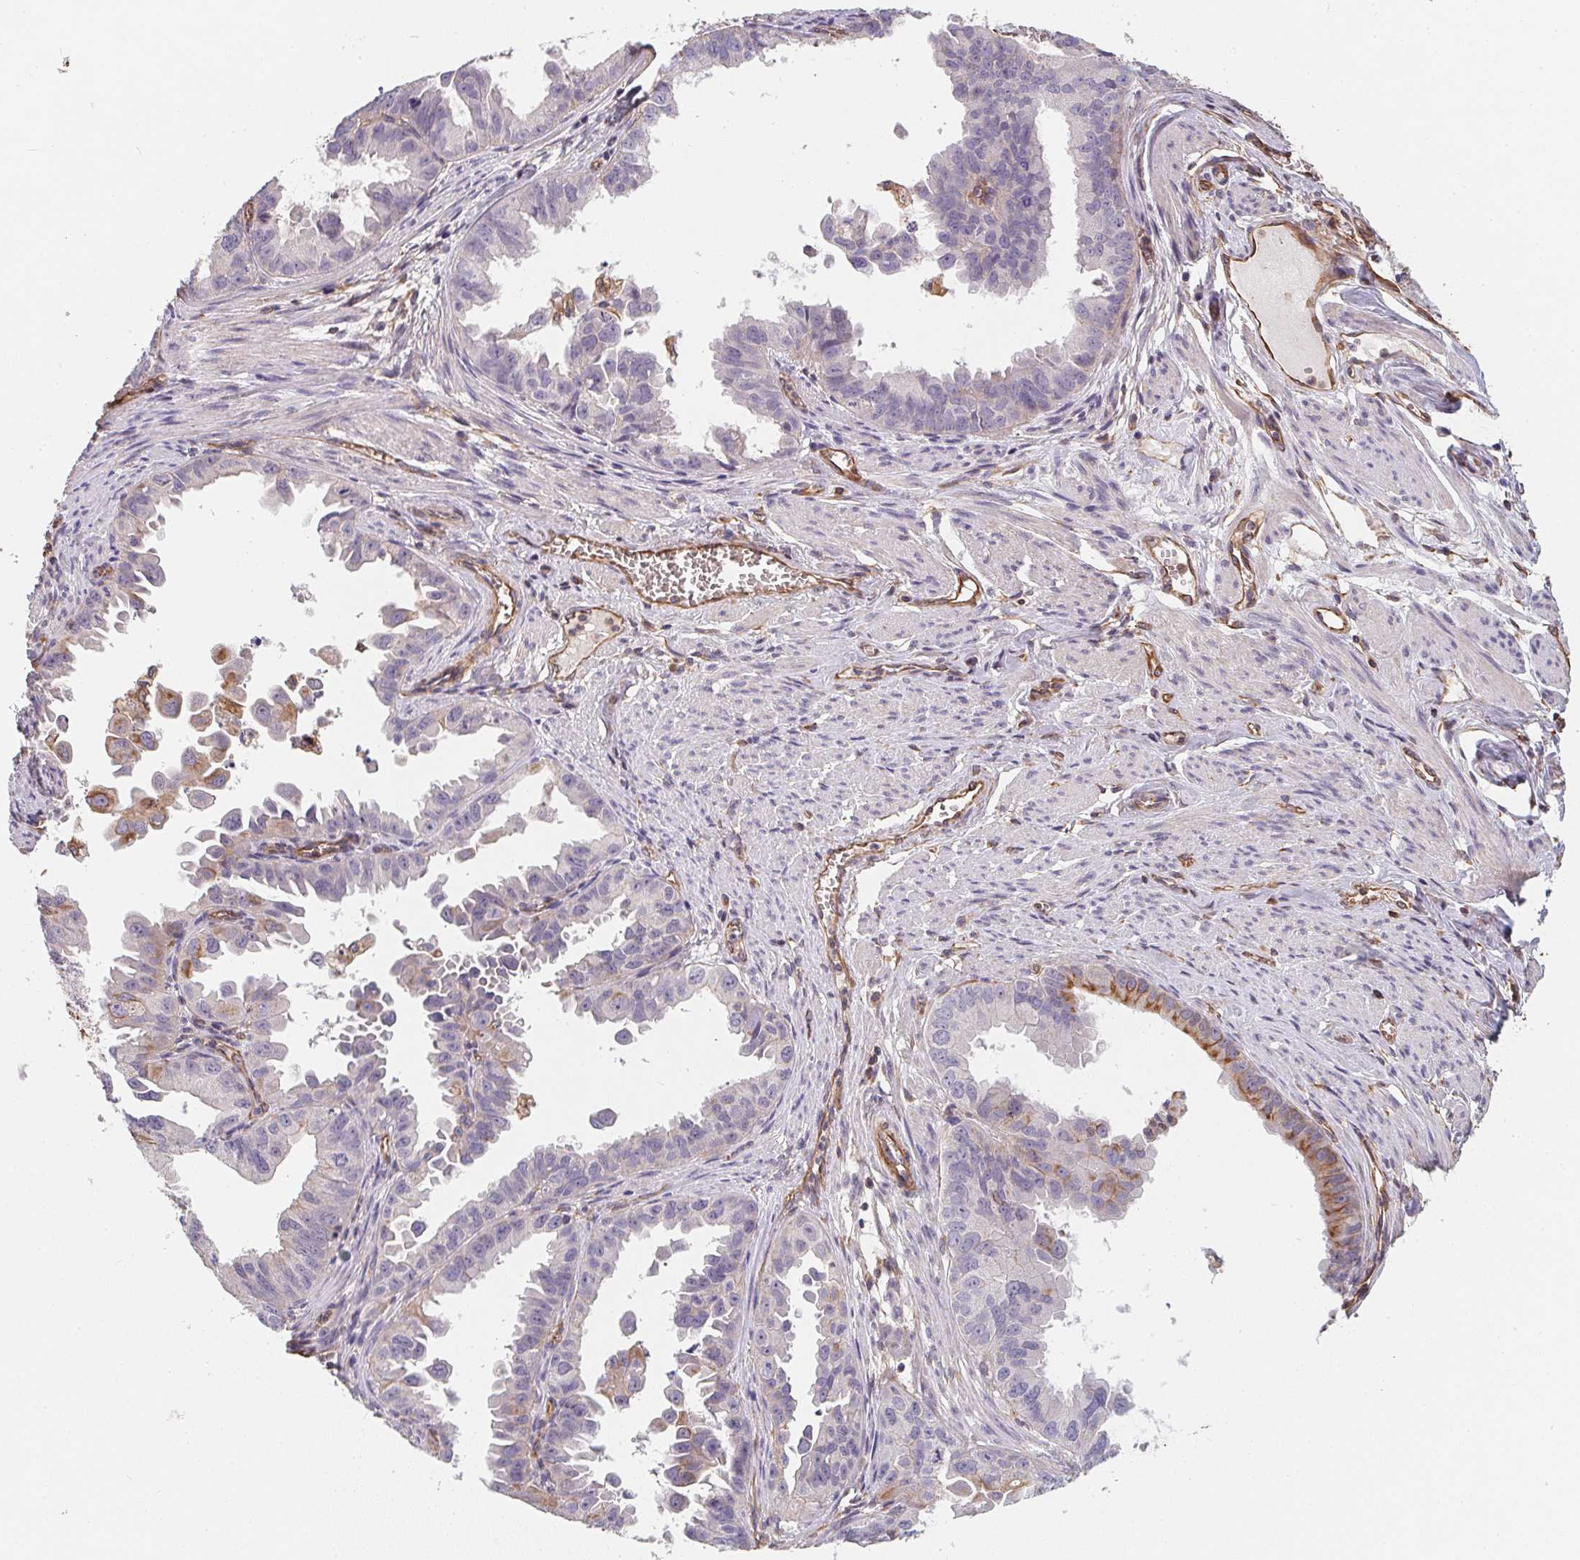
{"staining": {"intensity": "moderate", "quantity": "<25%", "location": "cytoplasmic/membranous"}, "tissue": "ovarian cancer", "cell_type": "Tumor cells", "image_type": "cancer", "snomed": [{"axis": "morphology", "description": "Carcinoma, endometroid"}, {"axis": "topography", "description": "Ovary"}], "caption": "Endometroid carcinoma (ovarian) was stained to show a protein in brown. There is low levels of moderate cytoplasmic/membranous staining in approximately <25% of tumor cells. (DAB (3,3'-diaminobenzidine) IHC with brightfield microscopy, high magnification).", "gene": "TBKBP1", "patient": {"sex": "female", "age": 85}}